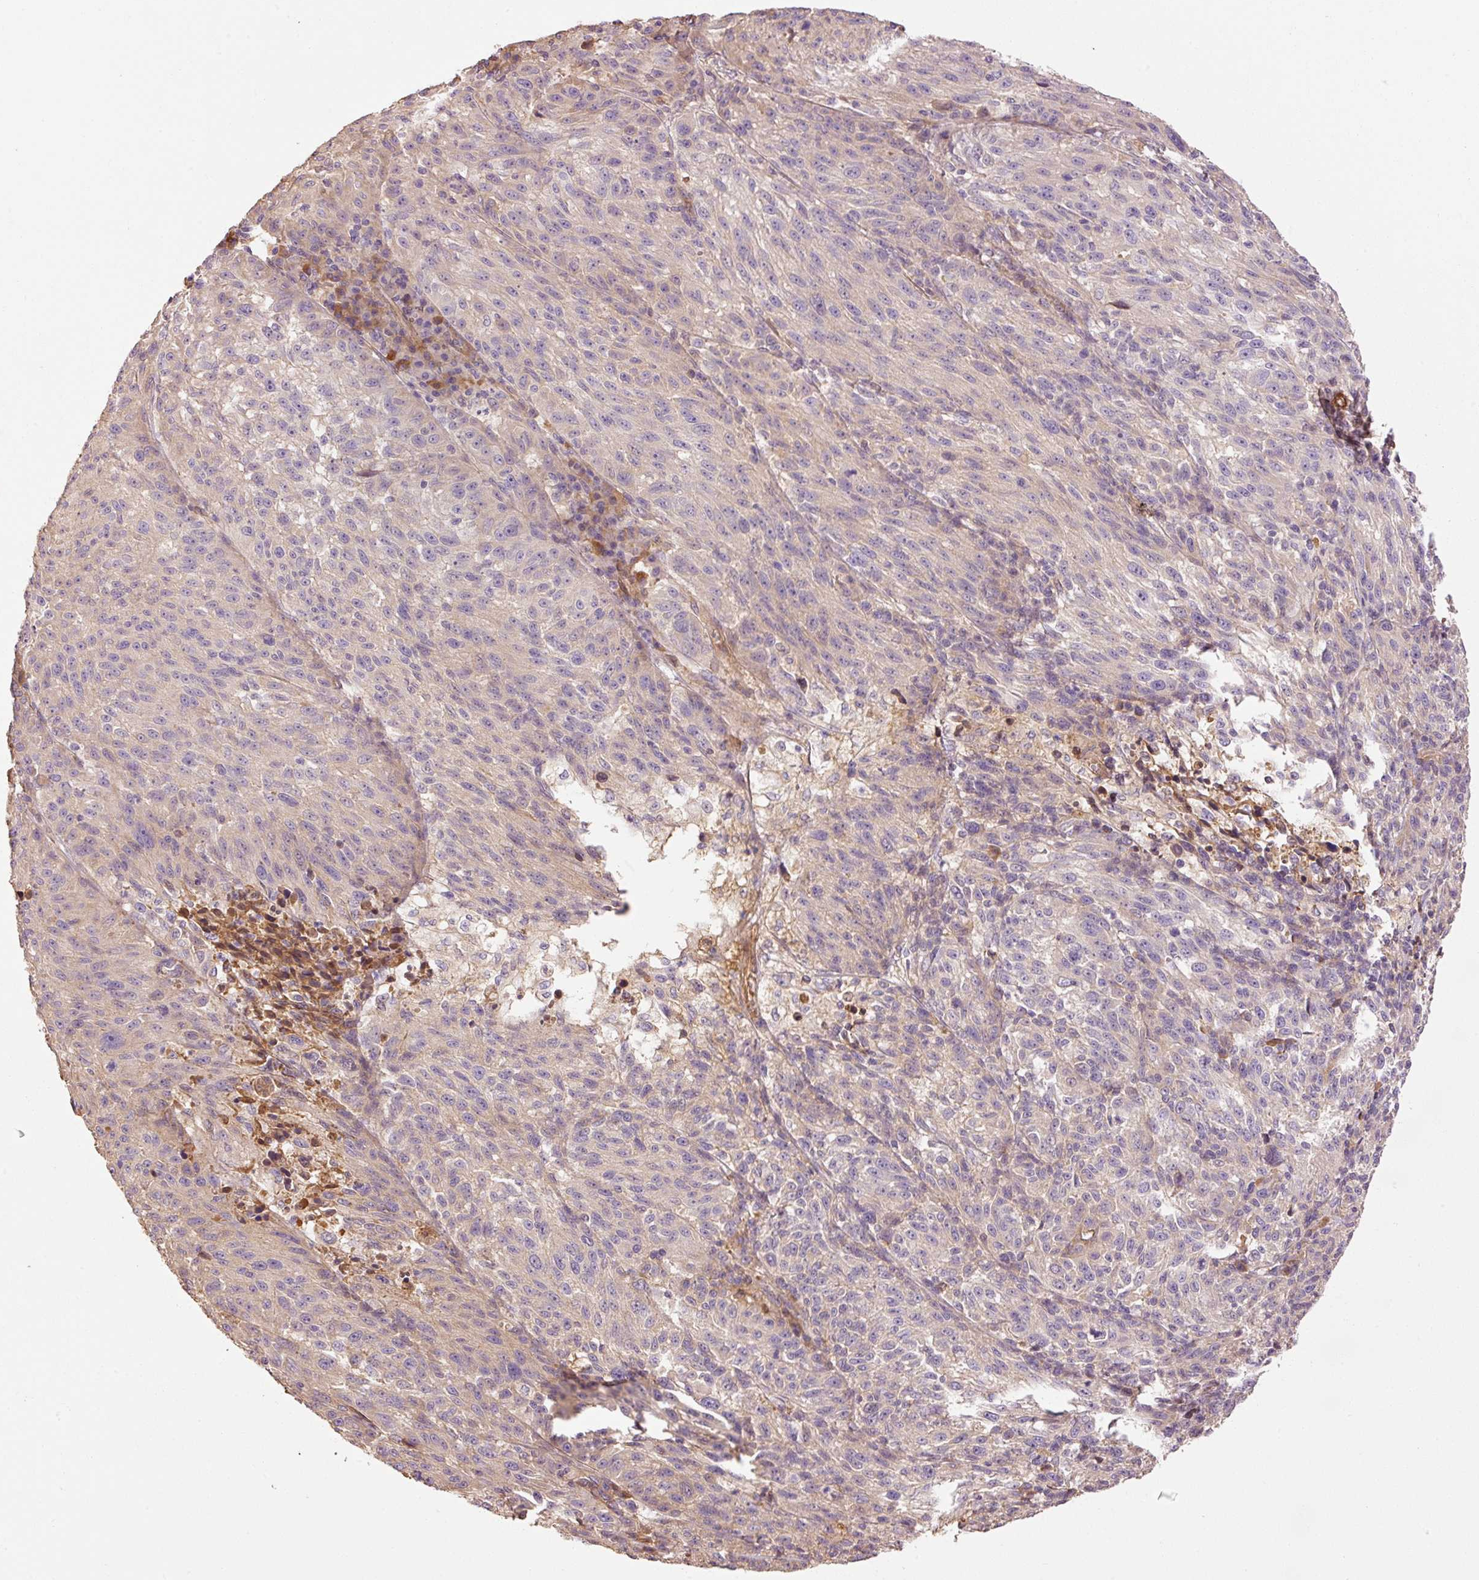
{"staining": {"intensity": "weak", "quantity": "25%-75%", "location": "cytoplasmic/membranous"}, "tissue": "melanoma", "cell_type": "Tumor cells", "image_type": "cancer", "snomed": [{"axis": "morphology", "description": "Malignant melanoma, NOS"}, {"axis": "topography", "description": "Skin"}], "caption": "Tumor cells reveal weak cytoplasmic/membranous expression in about 25%-75% of cells in malignant melanoma.", "gene": "NID2", "patient": {"sex": "male", "age": 53}}